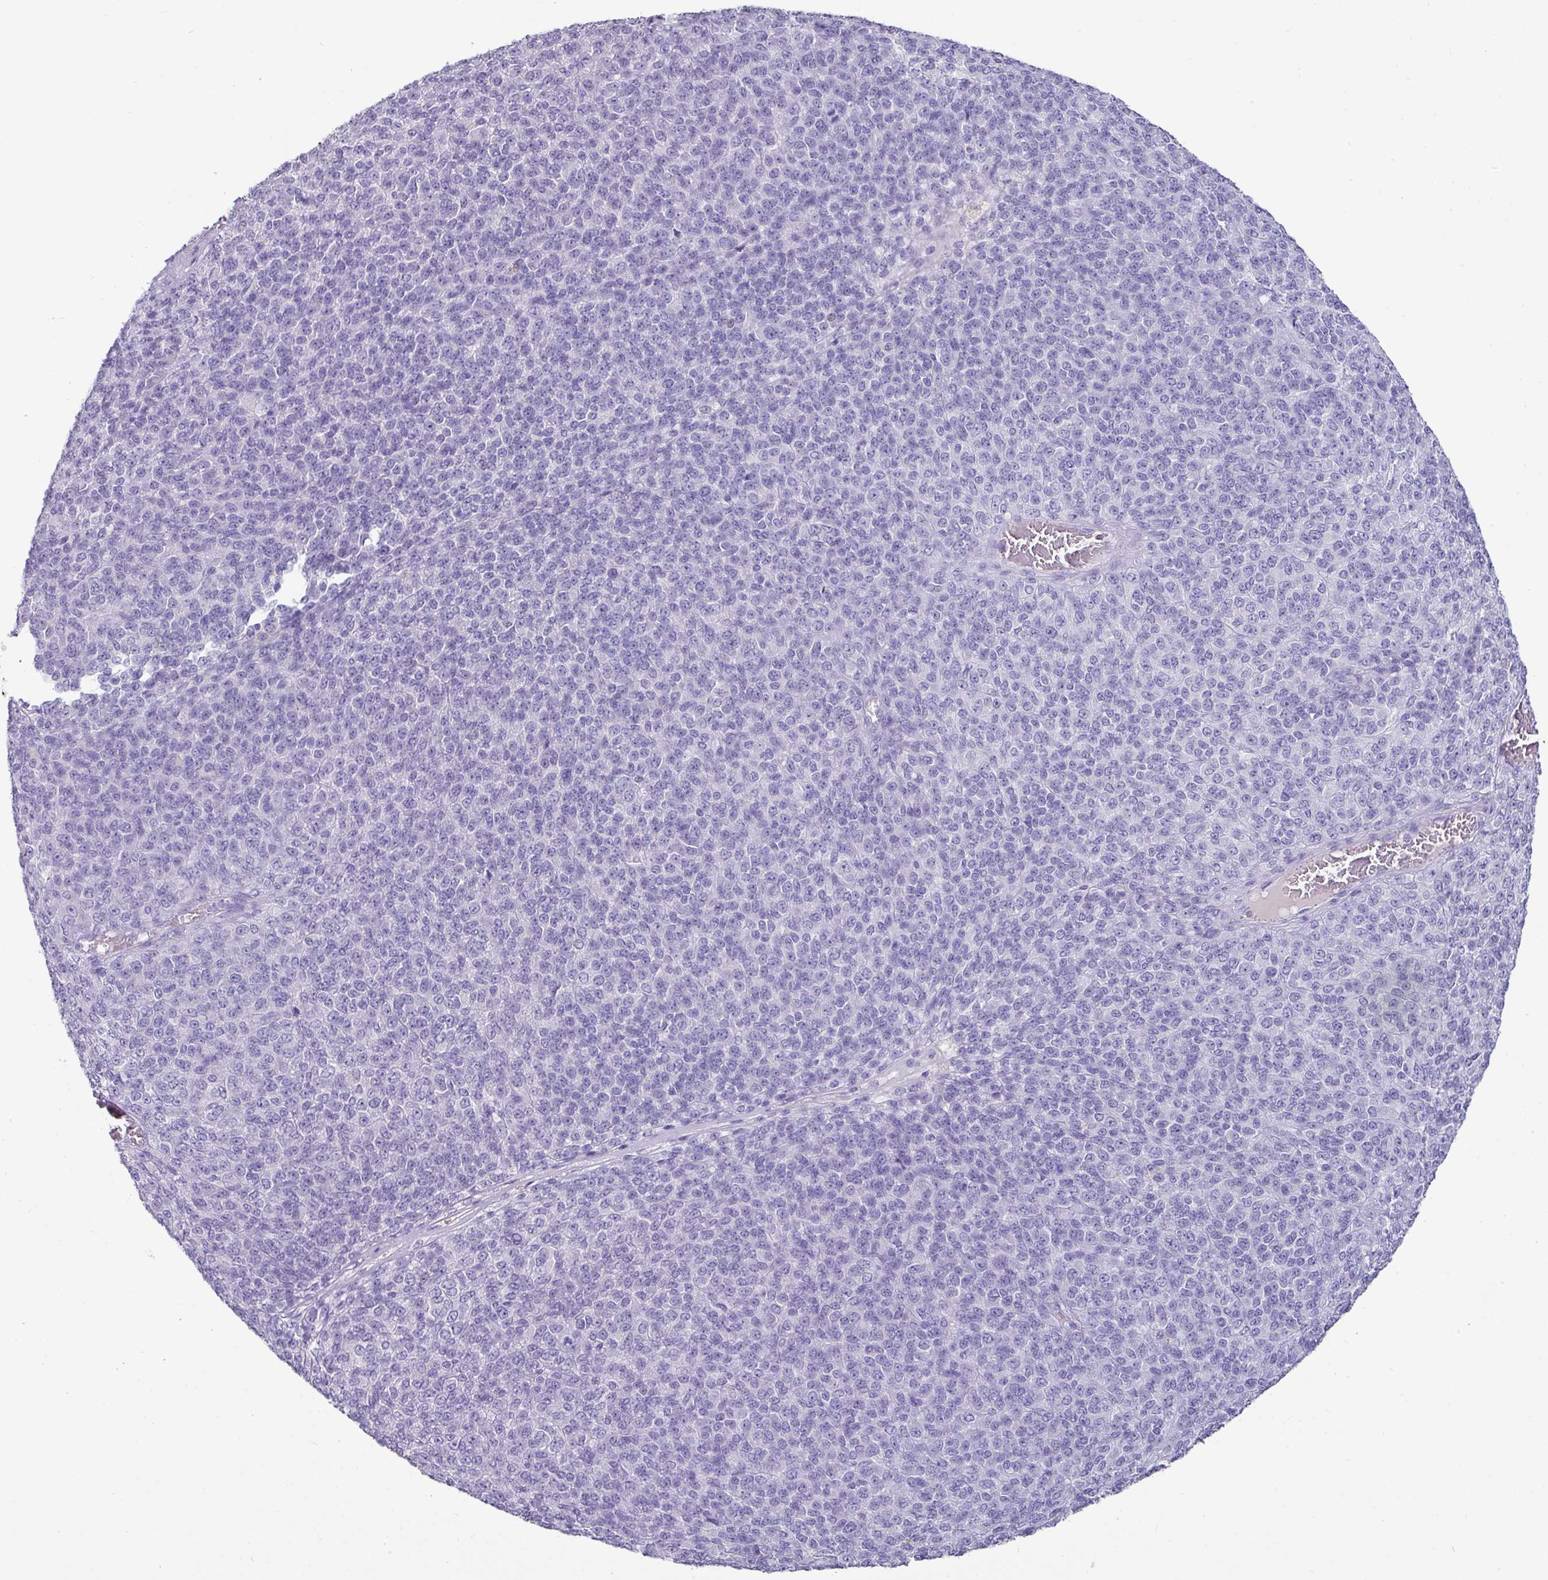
{"staining": {"intensity": "negative", "quantity": "none", "location": "none"}, "tissue": "melanoma", "cell_type": "Tumor cells", "image_type": "cancer", "snomed": [{"axis": "morphology", "description": "Malignant melanoma, Metastatic site"}, {"axis": "topography", "description": "Brain"}], "caption": "Tumor cells are negative for protein expression in human malignant melanoma (metastatic site).", "gene": "GSTA3", "patient": {"sex": "female", "age": 56}}